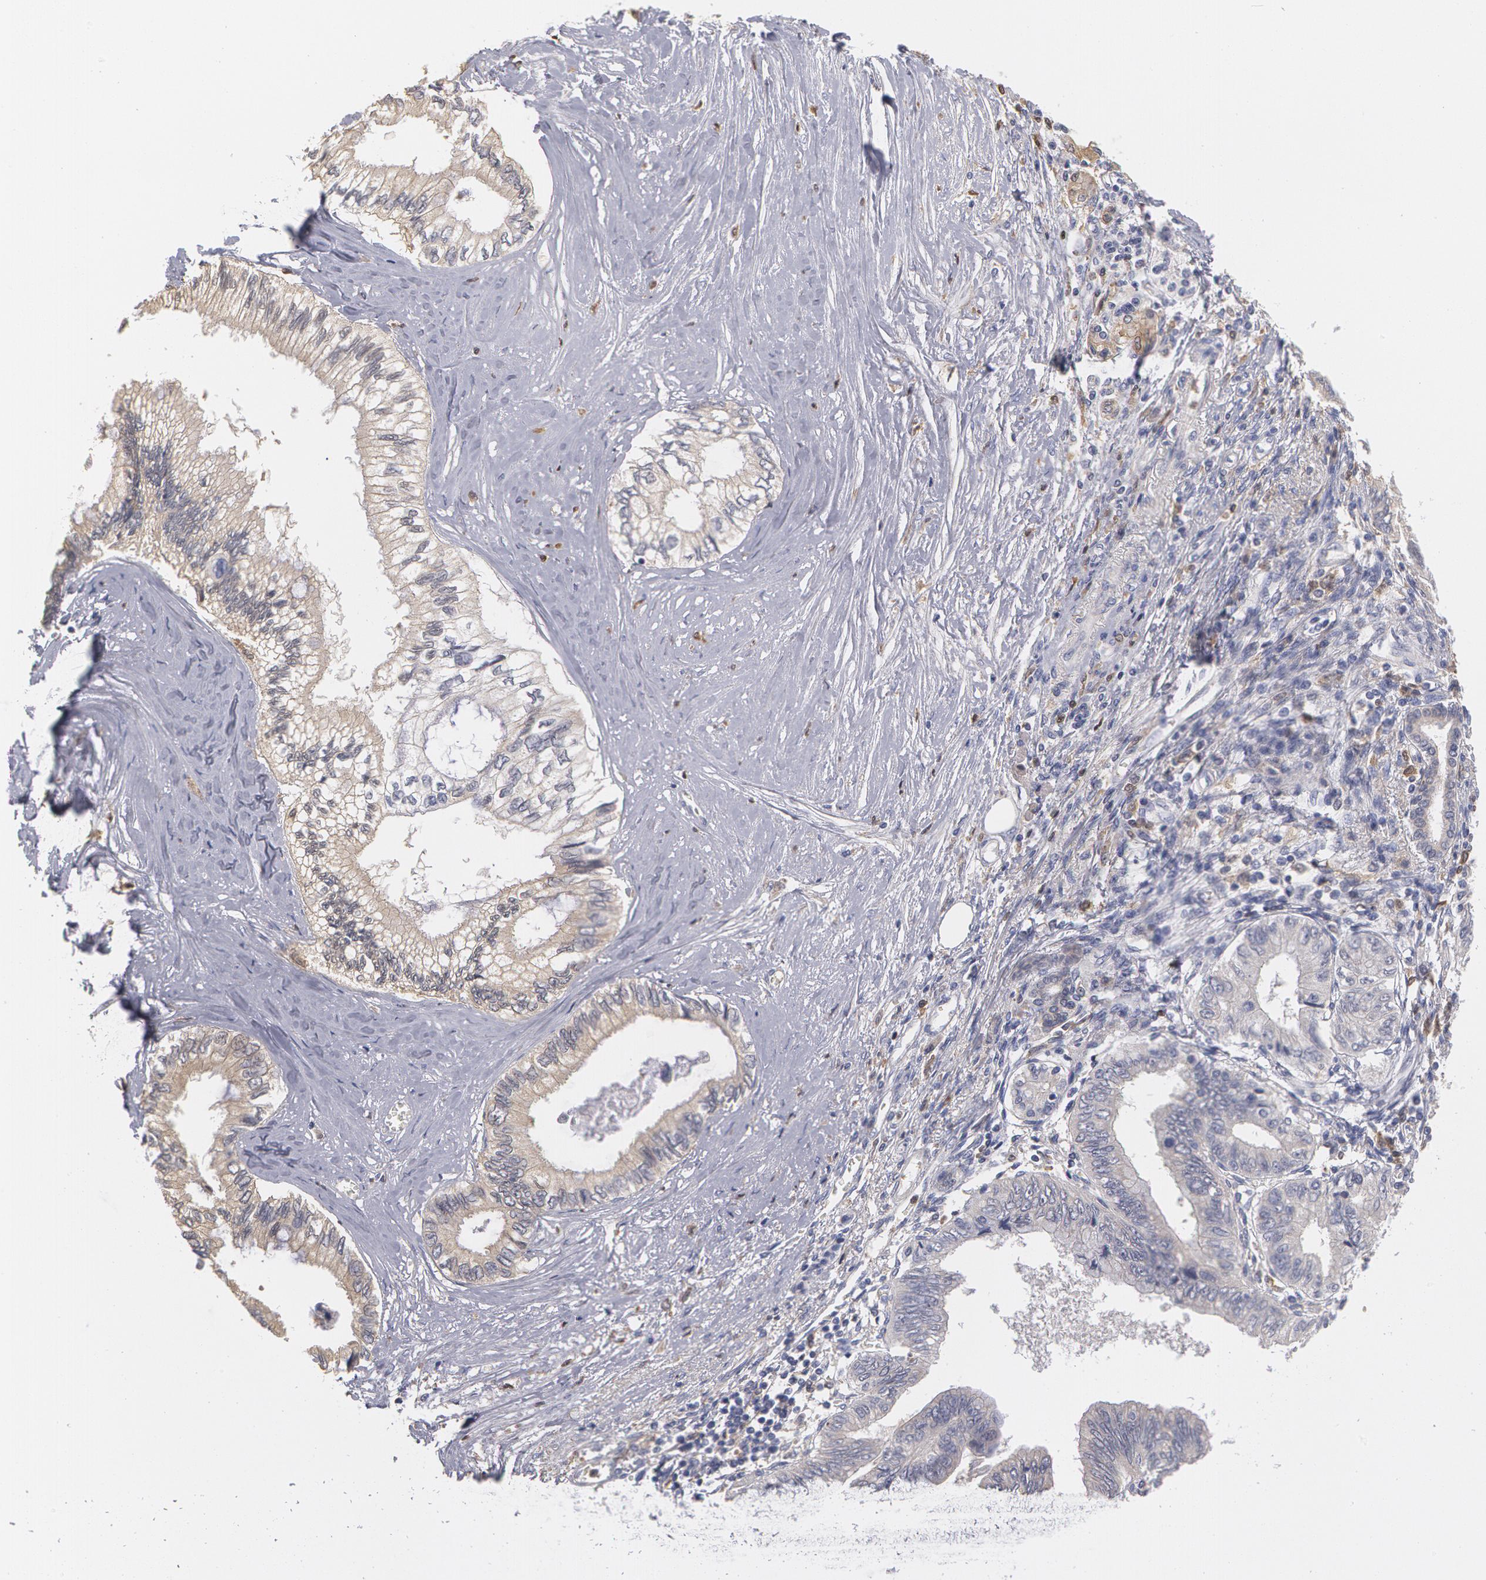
{"staining": {"intensity": "weak", "quantity": ">75%", "location": "cytoplasmic/membranous"}, "tissue": "pancreatic cancer", "cell_type": "Tumor cells", "image_type": "cancer", "snomed": [{"axis": "morphology", "description": "Adenocarcinoma, NOS"}, {"axis": "topography", "description": "Pancreas"}], "caption": "This is an image of immunohistochemistry staining of pancreatic cancer (adenocarcinoma), which shows weak staining in the cytoplasmic/membranous of tumor cells.", "gene": "SYK", "patient": {"sex": "female", "age": 66}}